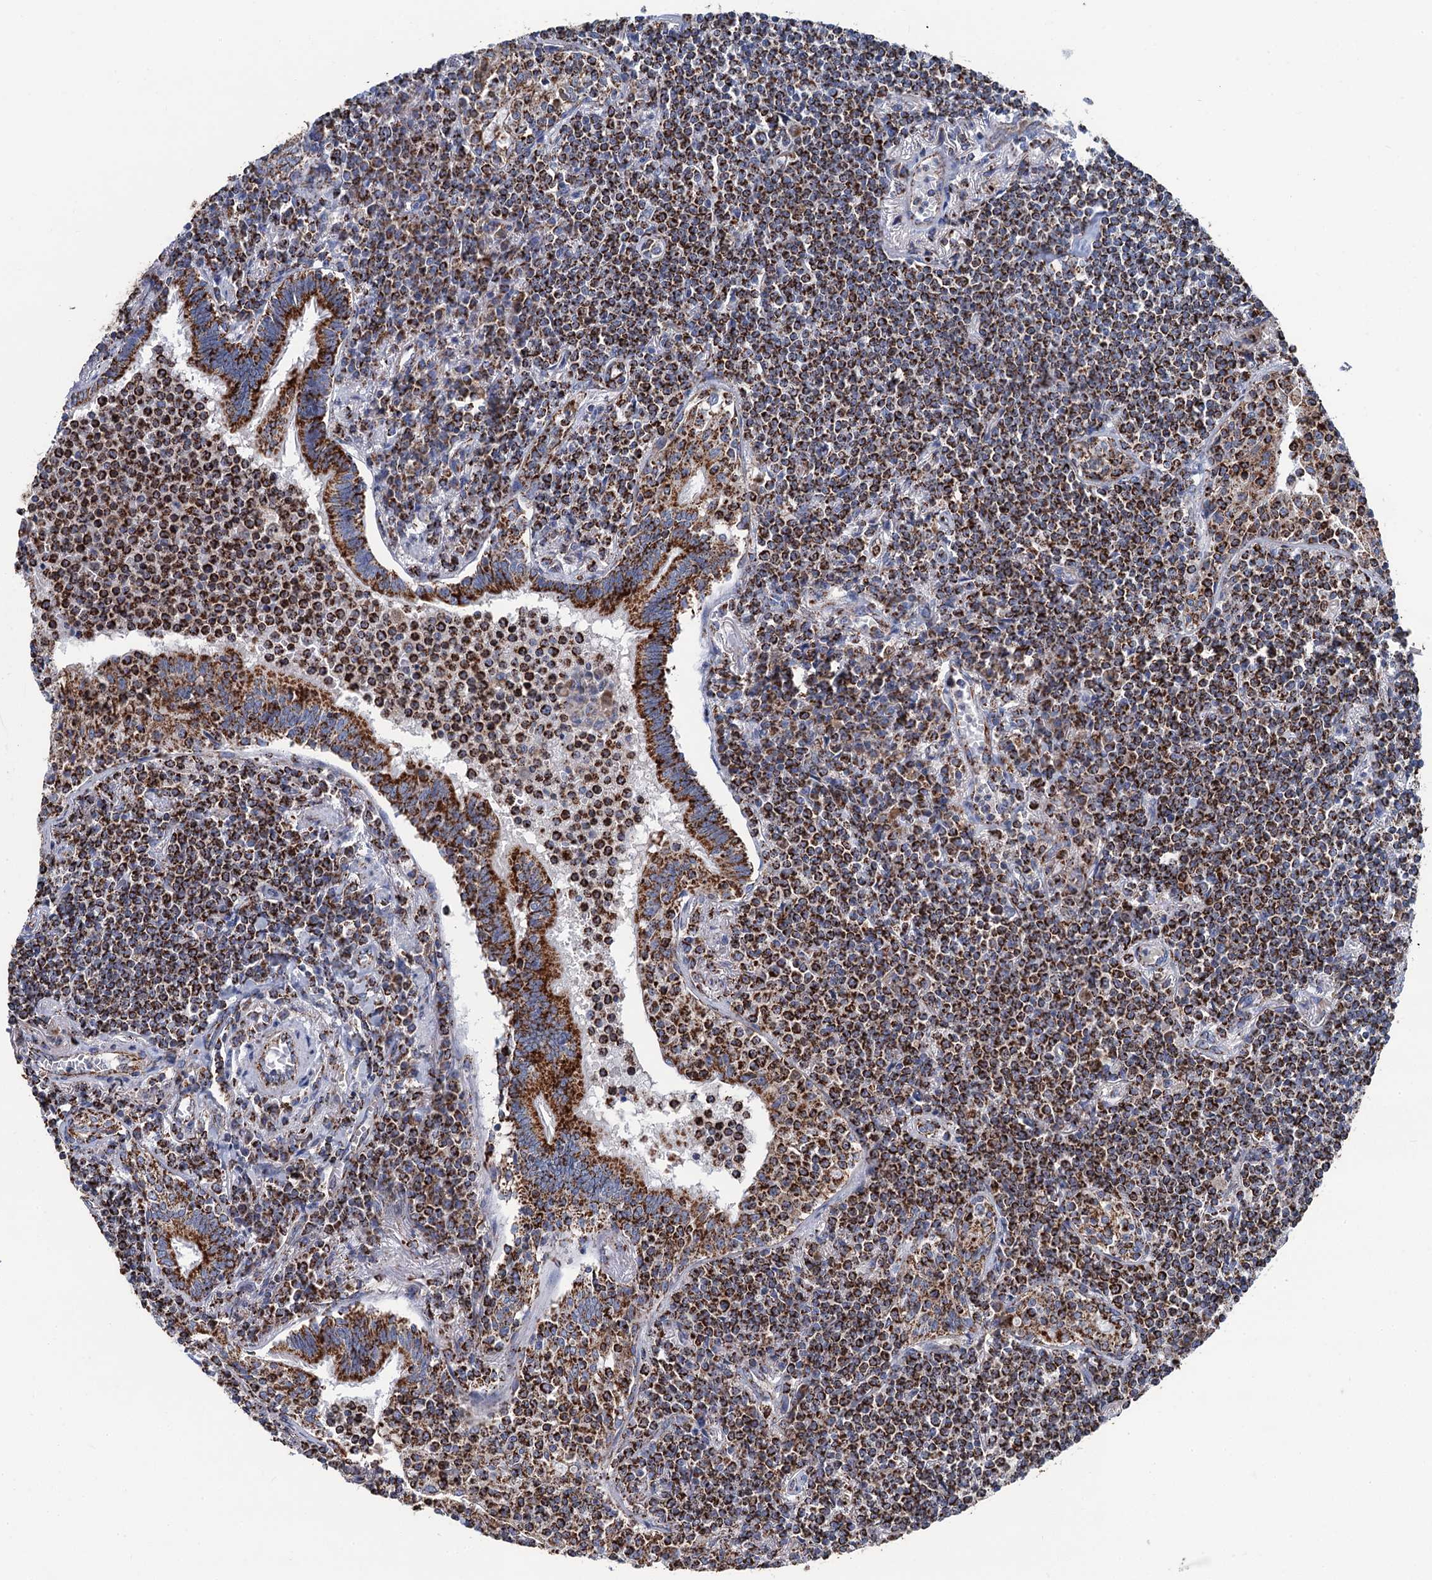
{"staining": {"intensity": "strong", "quantity": ">75%", "location": "cytoplasmic/membranous"}, "tissue": "lymphoma", "cell_type": "Tumor cells", "image_type": "cancer", "snomed": [{"axis": "morphology", "description": "Malignant lymphoma, non-Hodgkin's type, Low grade"}, {"axis": "topography", "description": "Lung"}], "caption": "Immunohistochemistry (IHC) micrograph of malignant lymphoma, non-Hodgkin's type (low-grade) stained for a protein (brown), which demonstrates high levels of strong cytoplasmic/membranous staining in approximately >75% of tumor cells.", "gene": "IVD", "patient": {"sex": "female", "age": 71}}